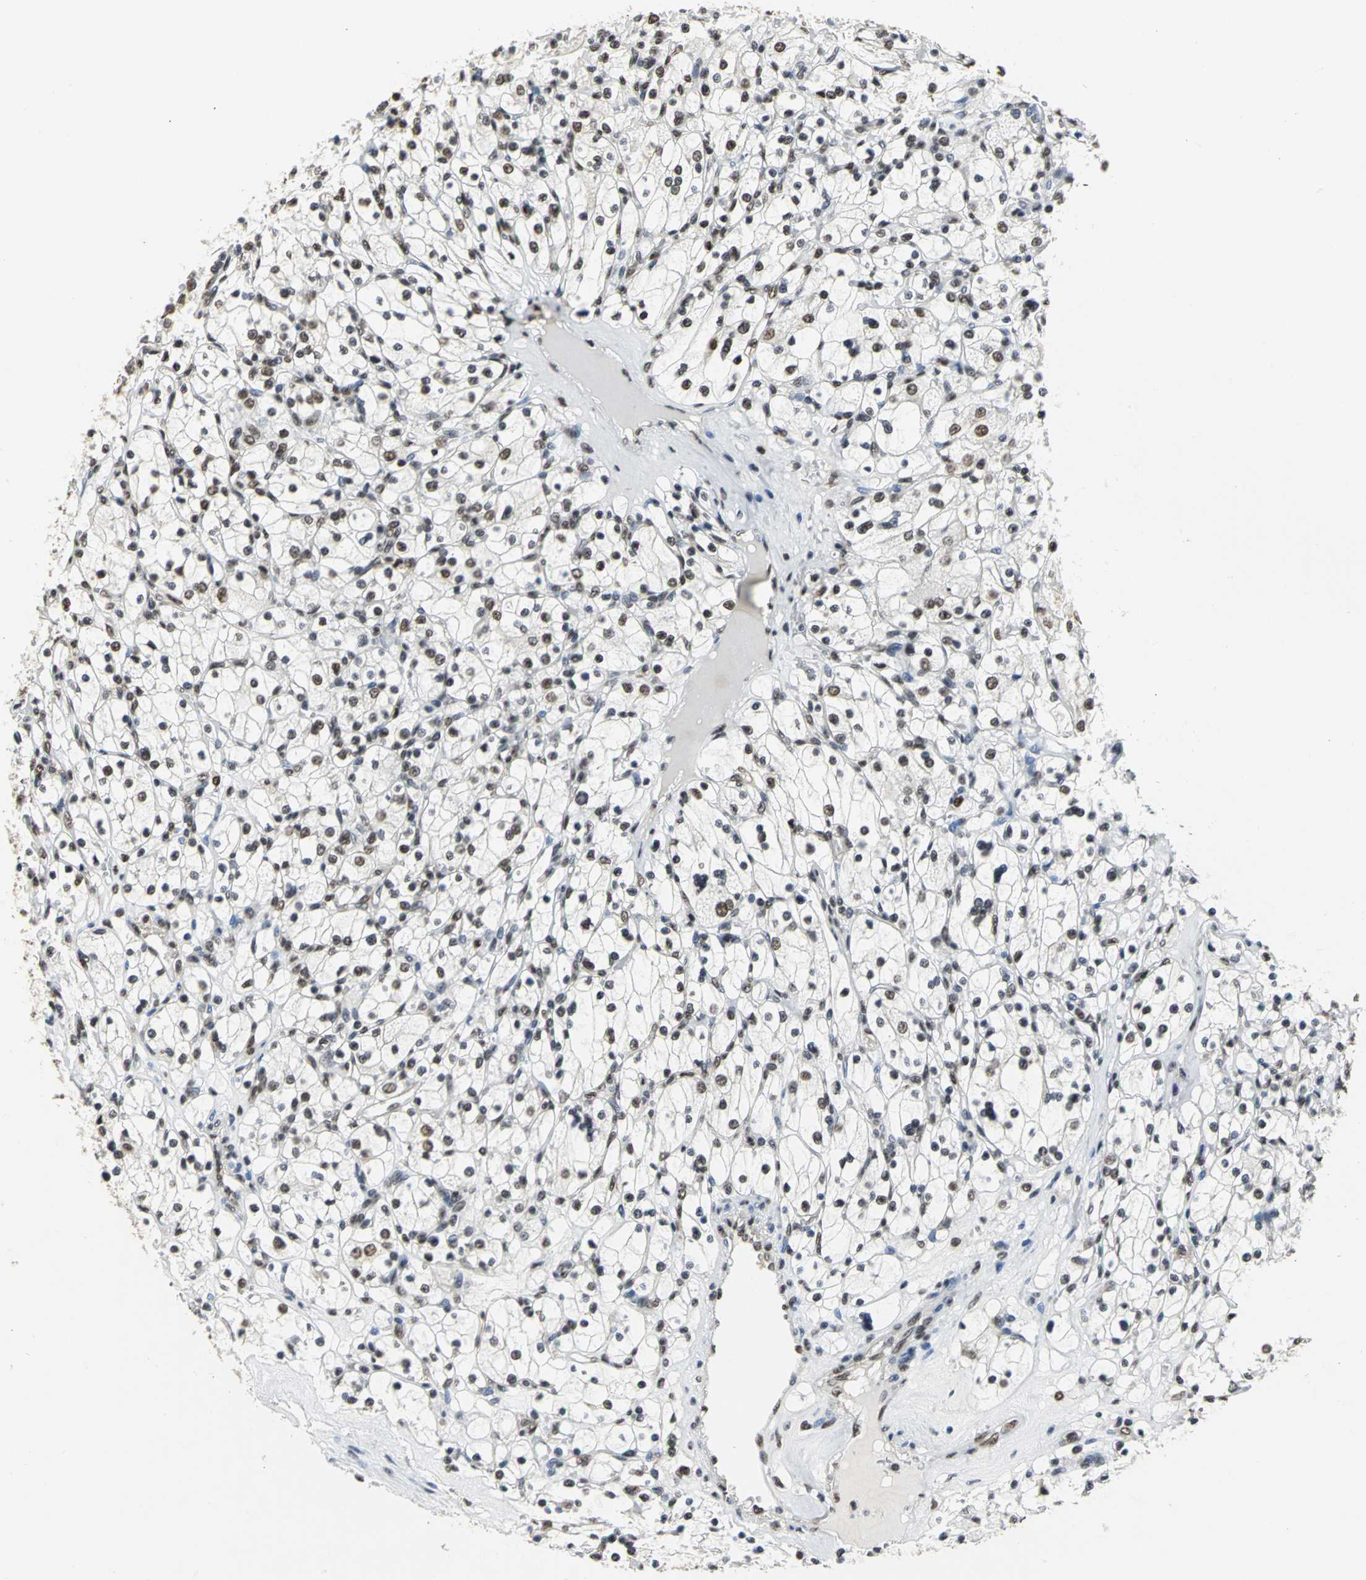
{"staining": {"intensity": "strong", "quantity": ">75%", "location": "nuclear"}, "tissue": "renal cancer", "cell_type": "Tumor cells", "image_type": "cancer", "snomed": [{"axis": "morphology", "description": "Adenocarcinoma, NOS"}, {"axis": "topography", "description": "Kidney"}], "caption": "This photomicrograph shows immunohistochemistry (IHC) staining of renal cancer, with high strong nuclear expression in approximately >75% of tumor cells.", "gene": "CCDC88C", "patient": {"sex": "female", "age": 83}}